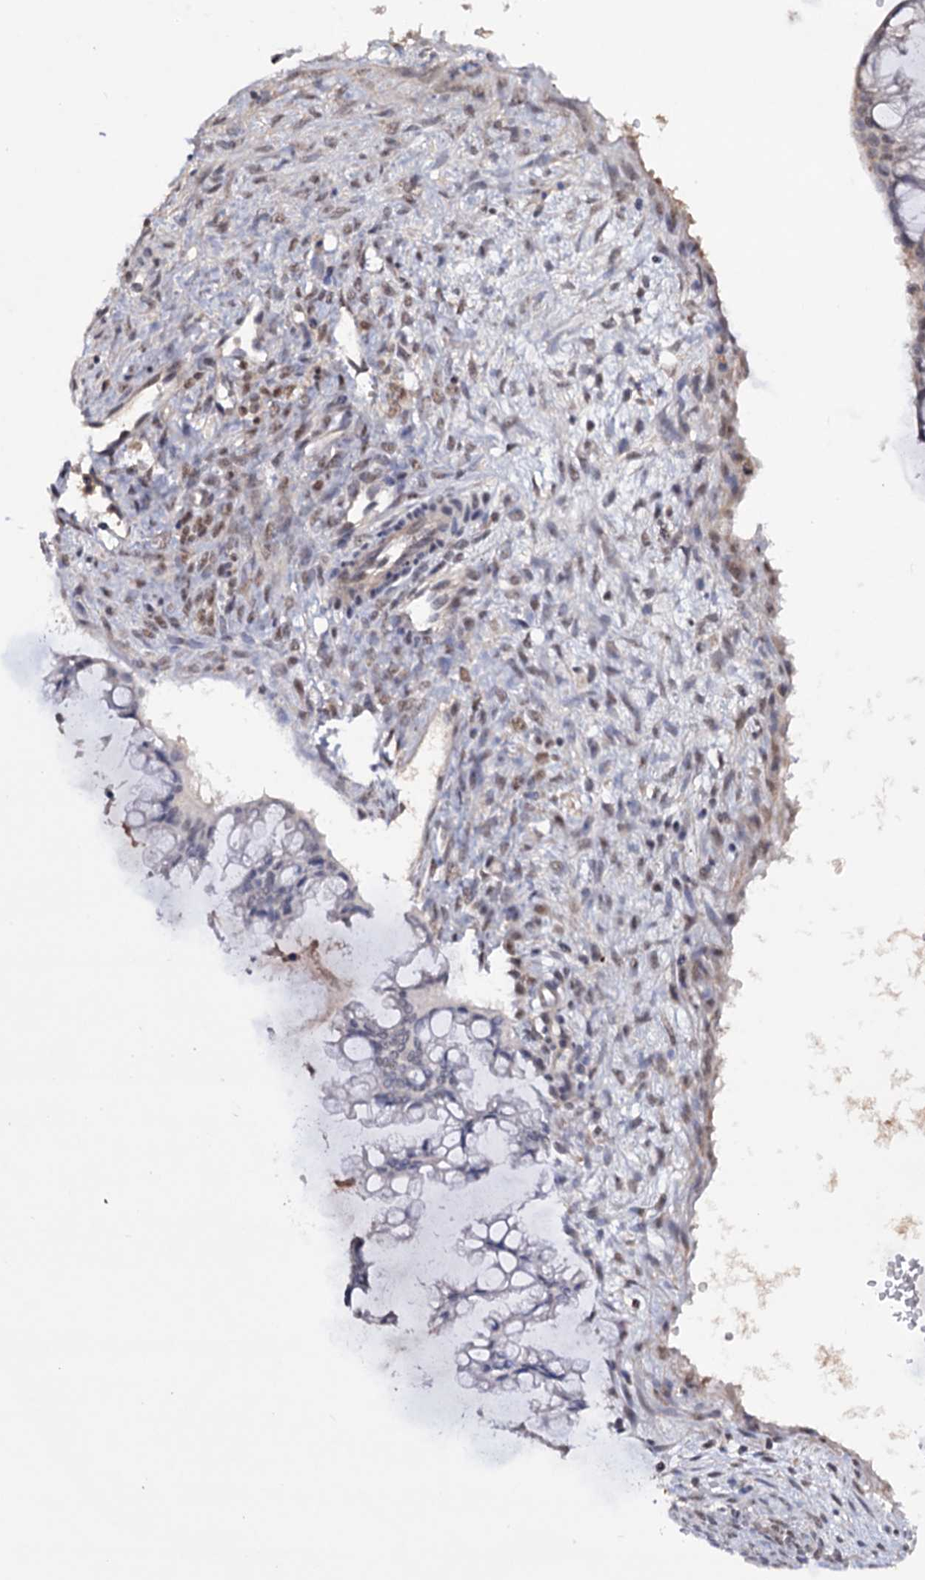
{"staining": {"intensity": "negative", "quantity": "none", "location": "none"}, "tissue": "ovarian cancer", "cell_type": "Tumor cells", "image_type": "cancer", "snomed": [{"axis": "morphology", "description": "Cystadenocarcinoma, mucinous, NOS"}, {"axis": "topography", "description": "Ovary"}], "caption": "High power microscopy histopathology image of an immunohistochemistry (IHC) histopathology image of ovarian mucinous cystadenocarcinoma, revealing no significant expression in tumor cells. (Stains: DAB immunohistochemistry (IHC) with hematoxylin counter stain, Microscopy: brightfield microscopy at high magnification).", "gene": "TBC1D12", "patient": {"sex": "female", "age": 73}}